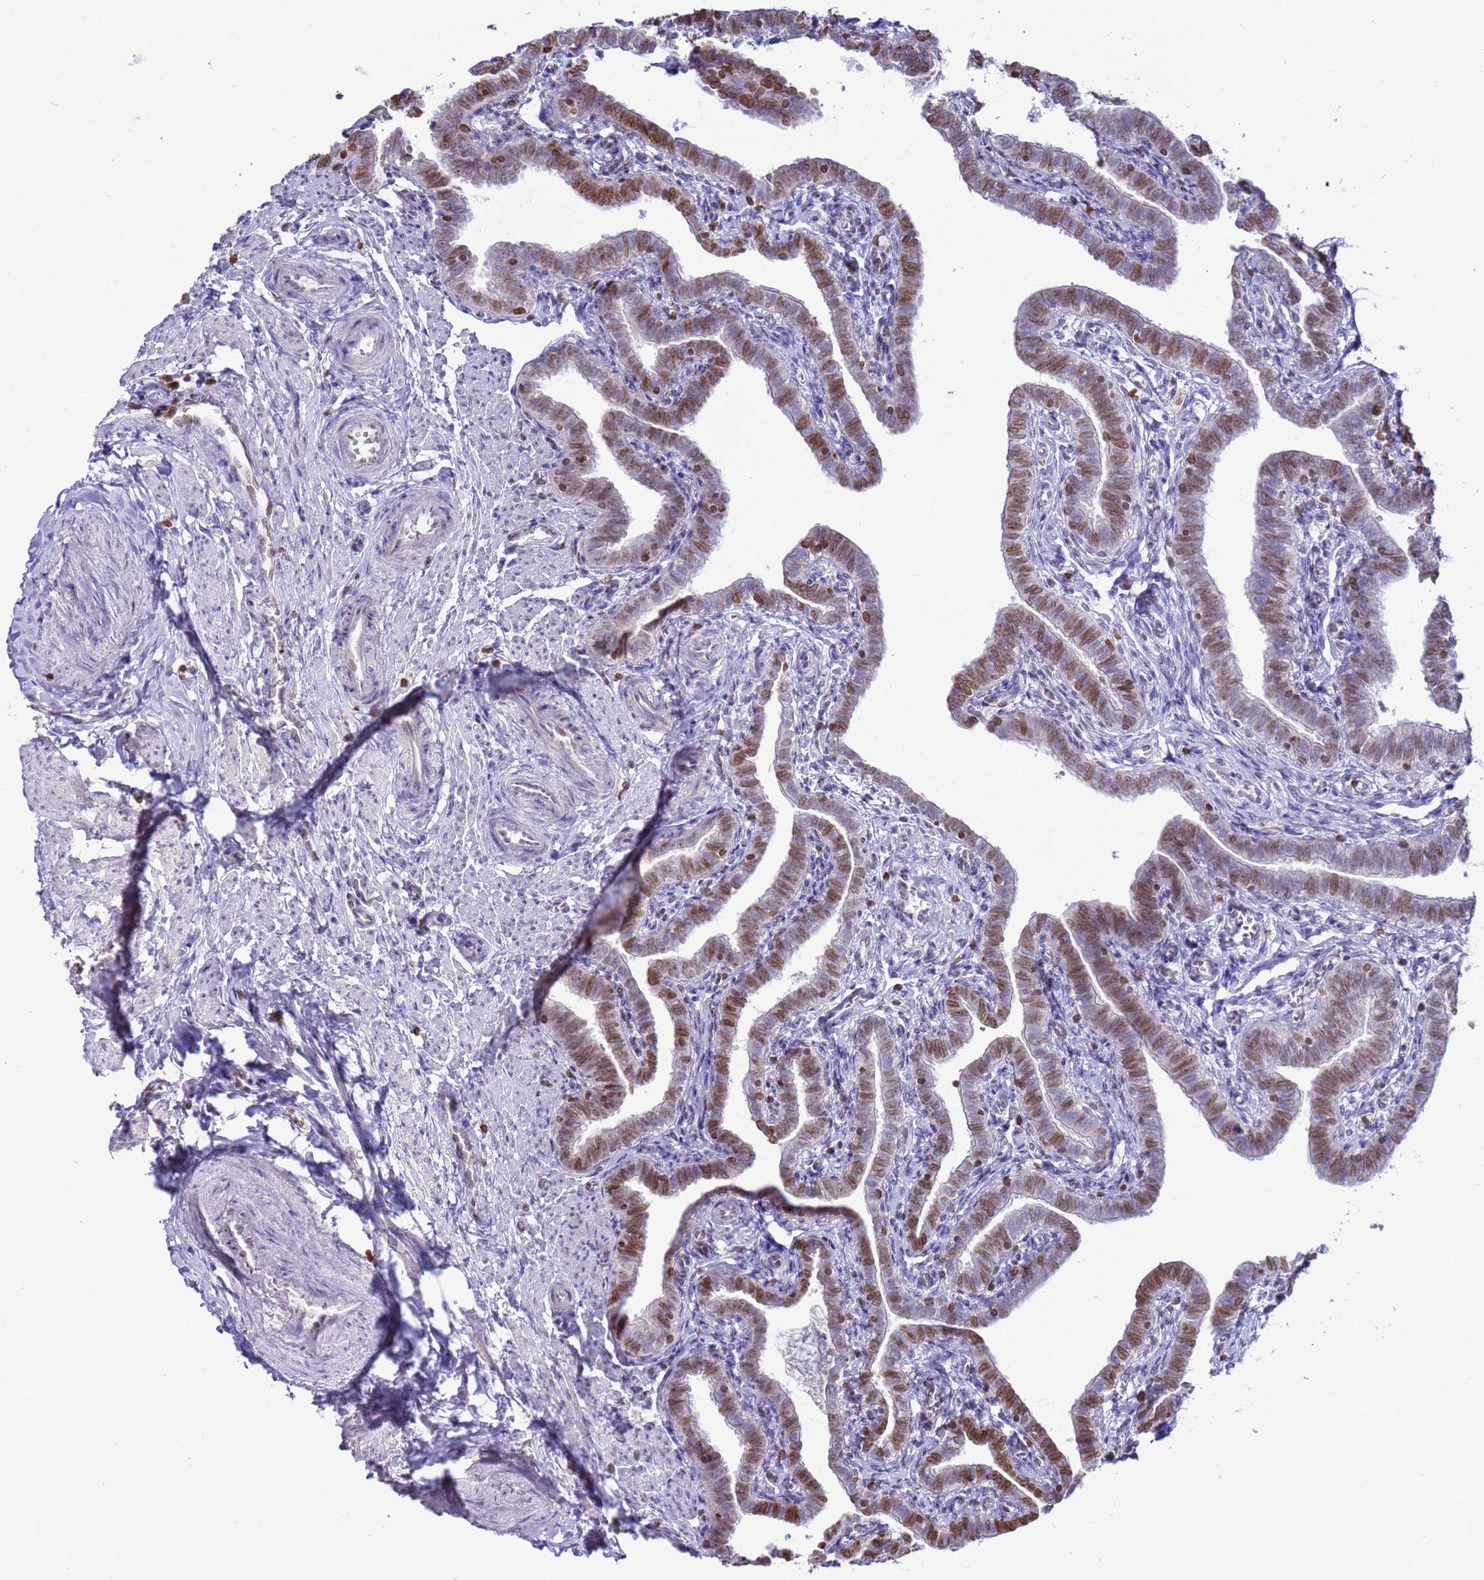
{"staining": {"intensity": "moderate", "quantity": "25%-75%", "location": "cytoplasmic/membranous,nuclear"}, "tissue": "fallopian tube", "cell_type": "Glandular cells", "image_type": "normal", "snomed": [{"axis": "morphology", "description": "Normal tissue, NOS"}, {"axis": "topography", "description": "Fallopian tube"}], "caption": "Protein expression analysis of benign human fallopian tube reveals moderate cytoplasmic/membranous,nuclear positivity in approximately 25%-75% of glandular cells. The staining was performed using DAB (3,3'-diaminobenzidine), with brown indicating positive protein expression. Nuclei are stained blue with hematoxylin.", "gene": "DHX37", "patient": {"sex": "female", "age": 36}}